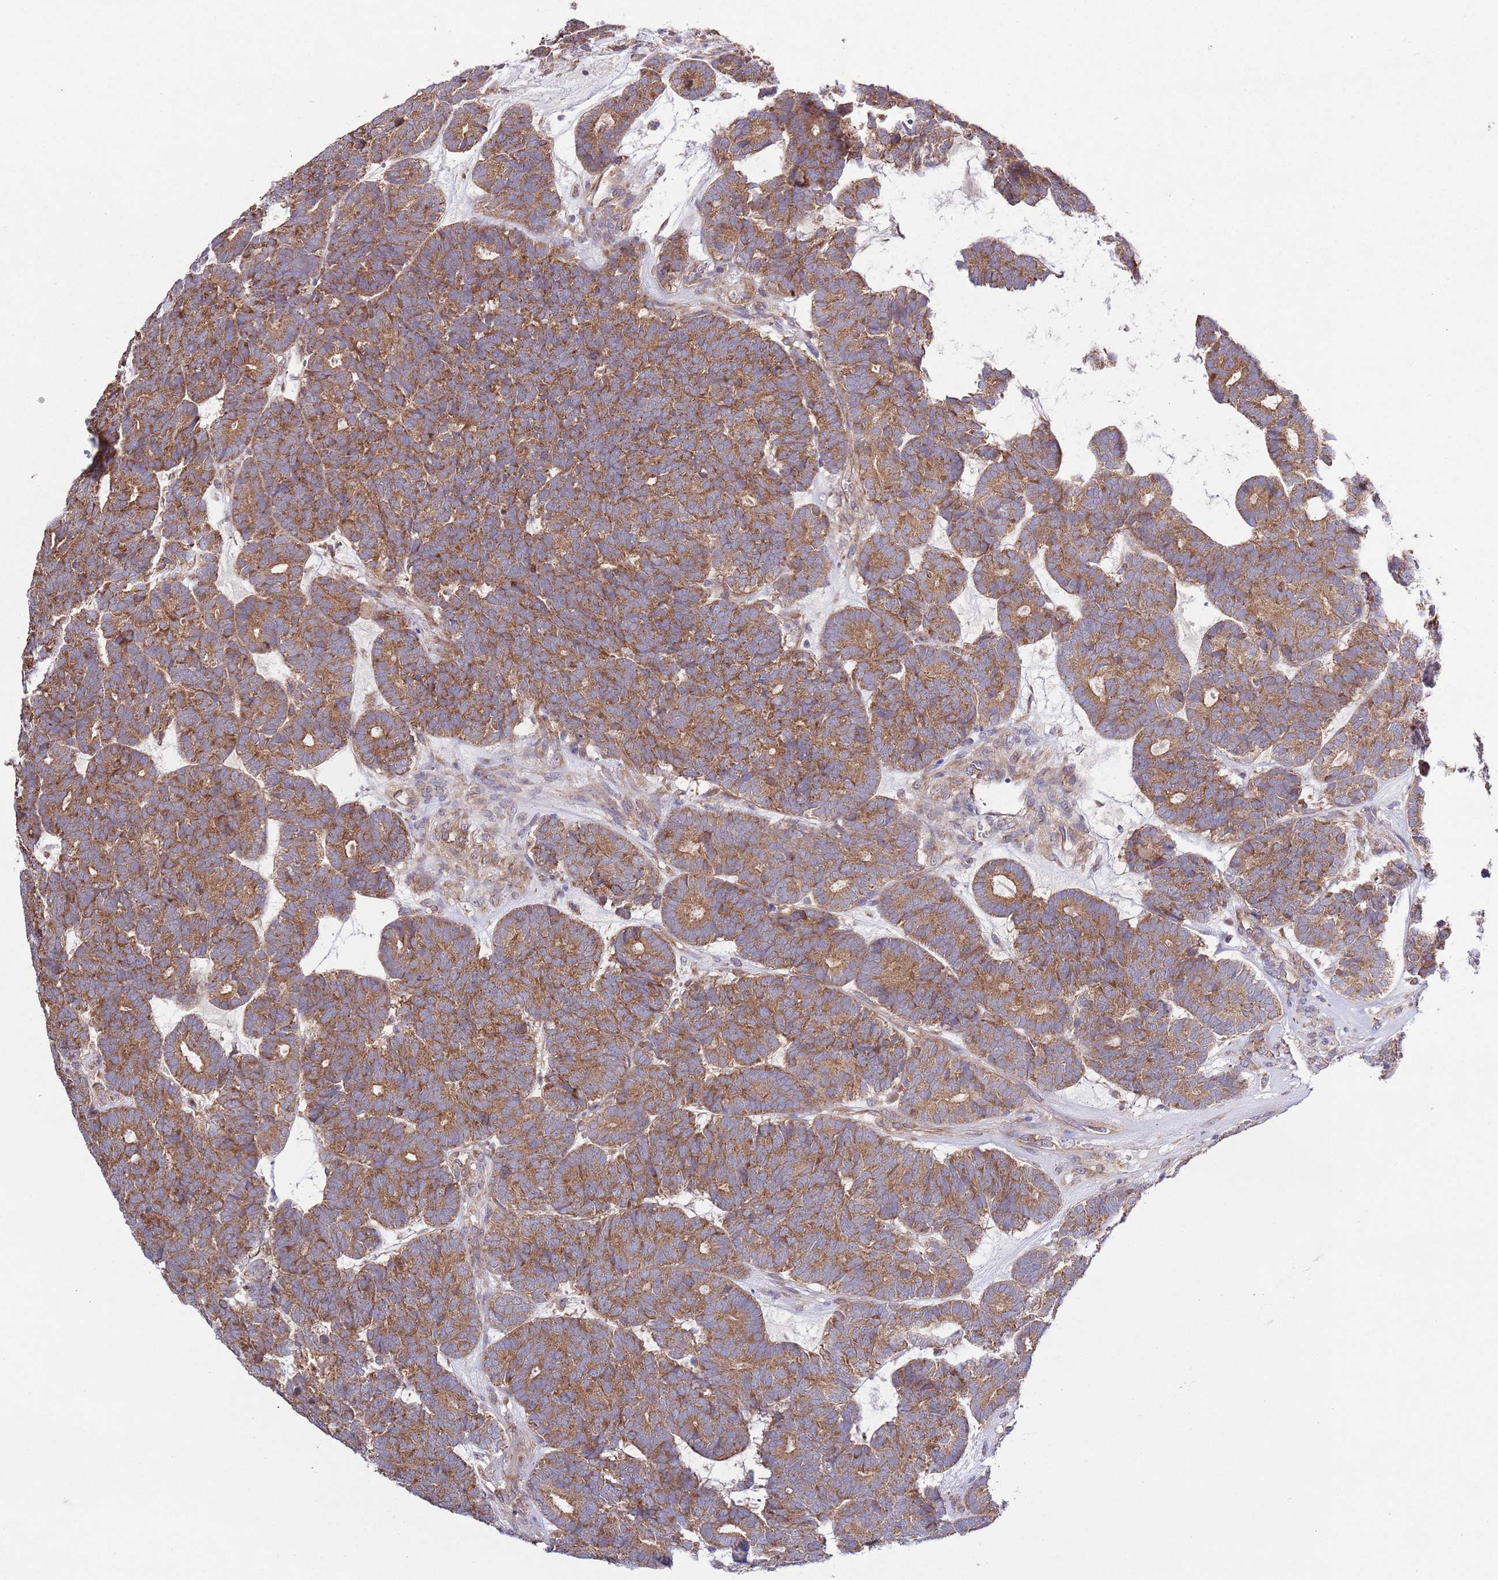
{"staining": {"intensity": "moderate", "quantity": ">75%", "location": "cytoplasmic/membranous"}, "tissue": "head and neck cancer", "cell_type": "Tumor cells", "image_type": "cancer", "snomed": [{"axis": "morphology", "description": "Adenocarcinoma, NOS"}, {"axis": "topography", "description": "Head-Neck"}], "caption": "Head and neck adenocarcinoma stained for a protein (brown) exhibits moderate cytoplasmic/membranous positive positivity in about >75% of tumor cells.", "gene": "MFNG", "patient": {"sex": "female", "age": 81}}